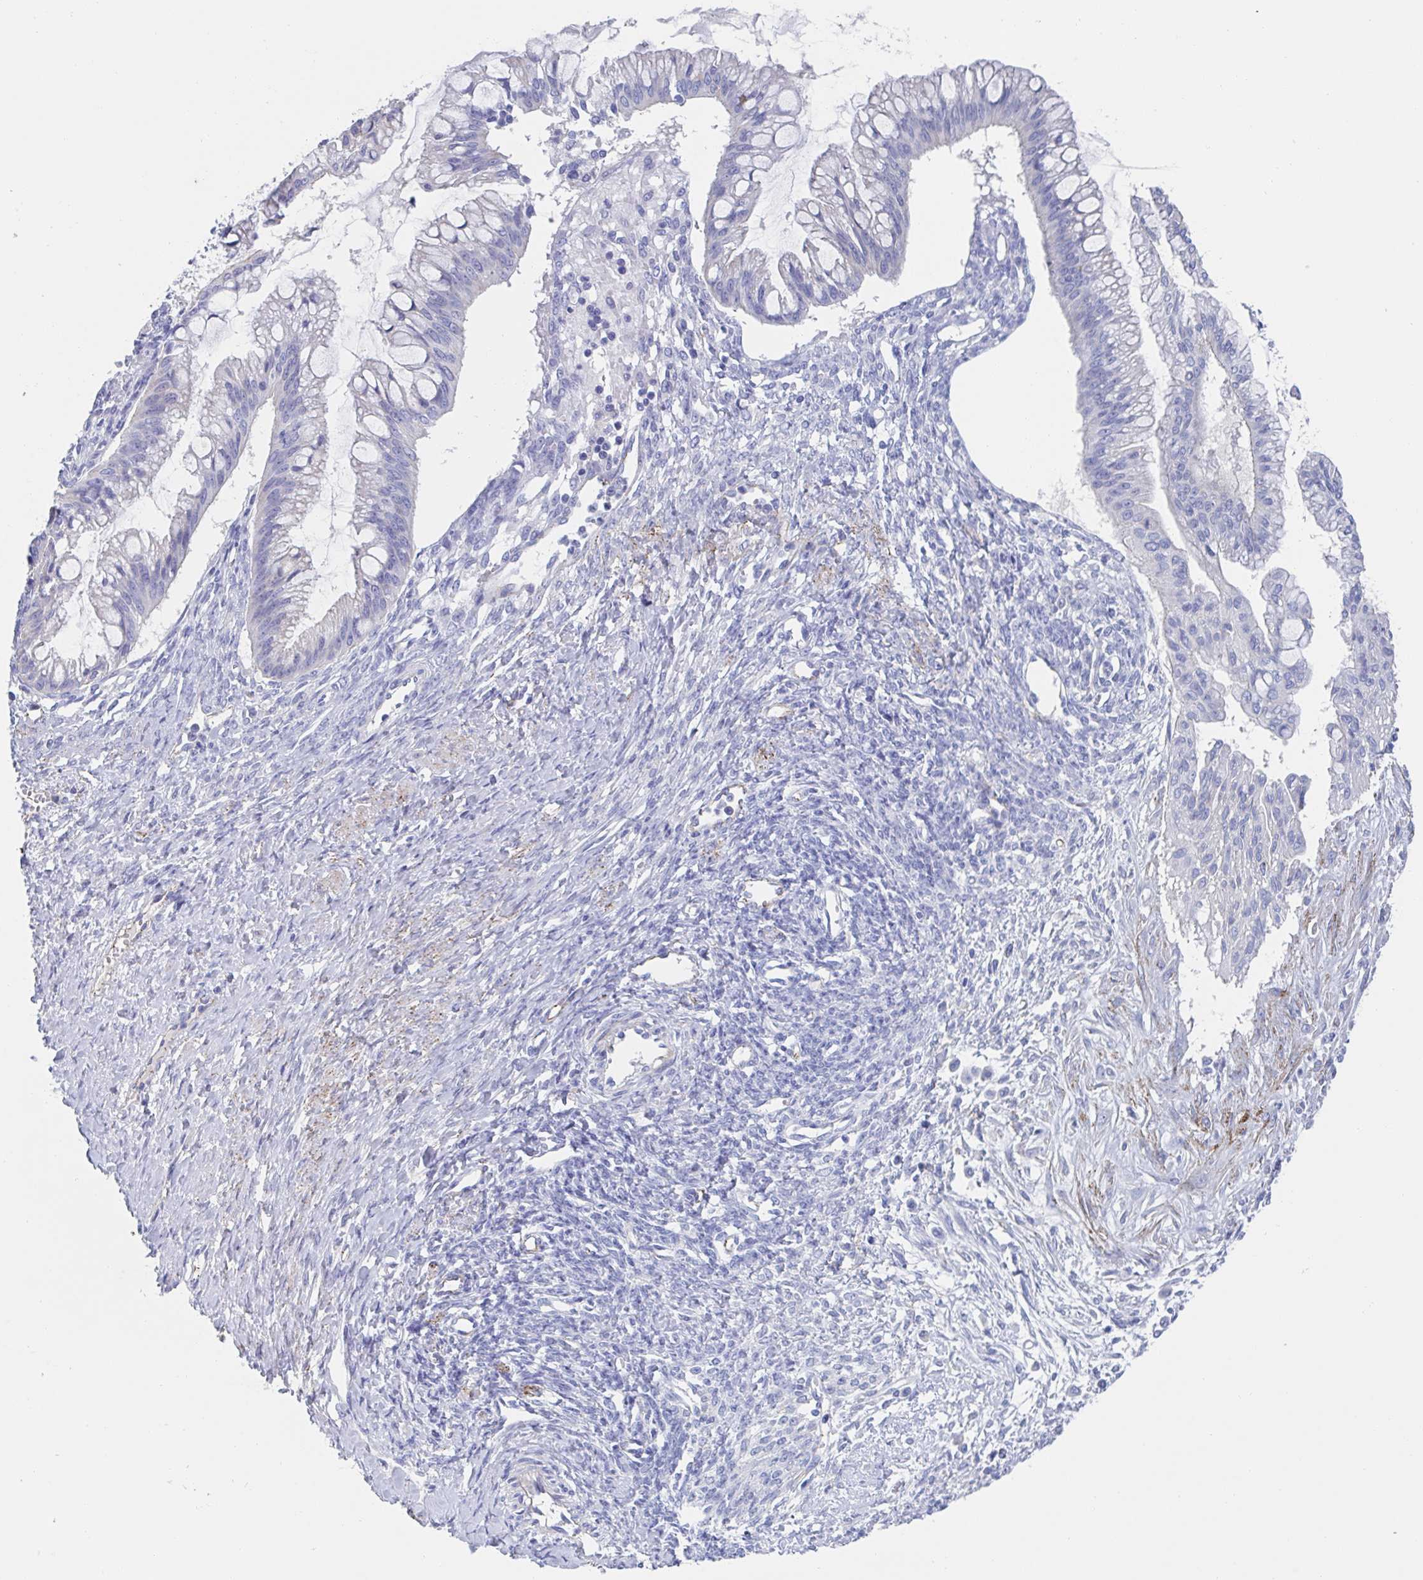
{"staining": {"intensity": "negative", "quantity": "none", "location": "none"}, "tissue": "ovarian cancer", "cell_type": "Tumor cells", "image_type": "cancer", "snomed": [{"axis": "morphology", "description": "Cystadenocarcinoma, mucinous, NOS"}, {"axis": "topography", "description": "Ovary"}], "caption": "DAB (3,3'-diaminobenzidine) immunohistochemical staining of mucinous cystadenocarcinoma (ovarian) displays no significant positivity in tumor cells.", "gene": "CDH2", "patient": {"sex": "female", "age": 73}}